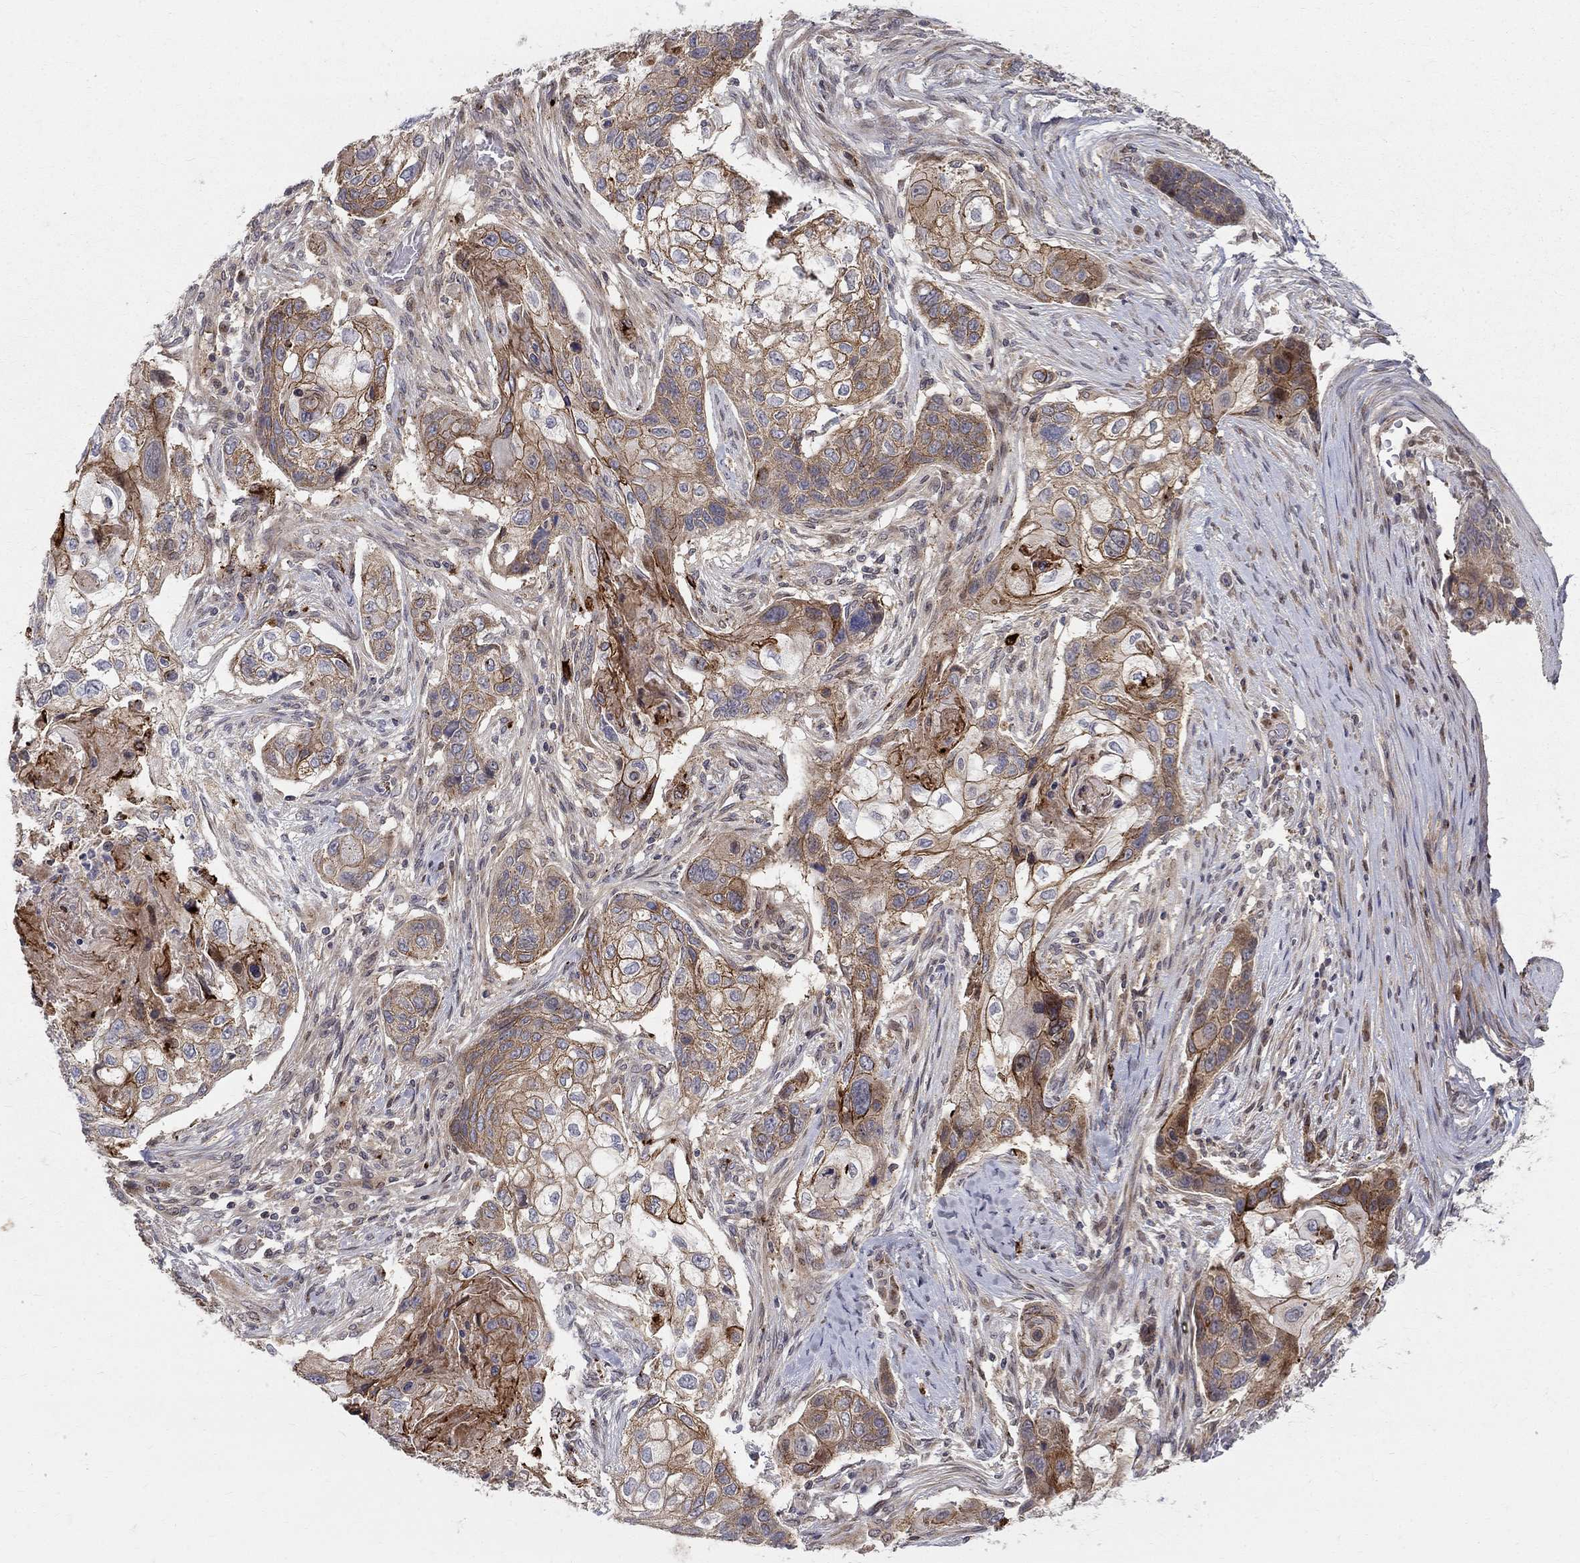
{"staining": {"intensity": "moderate", "quantity": ">75%", "location": "cytoplasmic/membranous"}, "tissue": "lung cancer", "cell_type": "Tumor cells", "image_type": "cancer", "snomed": [{"axis": "morphology", "description": "Normal tissue, NOS"}, {"axis": "morphology", "description": "Squamous cell carcinoma, NOS"}, {"axis": "topography", "description": "Bronchus"}, {"axis": "topography", "description": "Lung"}], "caption": "Protein staining of squamous cell carcinoma (lung) tissue exhibits moderate cytoplasmic/membranous expression in about >75% of tumor cells.", "gene": "WDR19", "patient": {"sex": "male", "age": 69}}